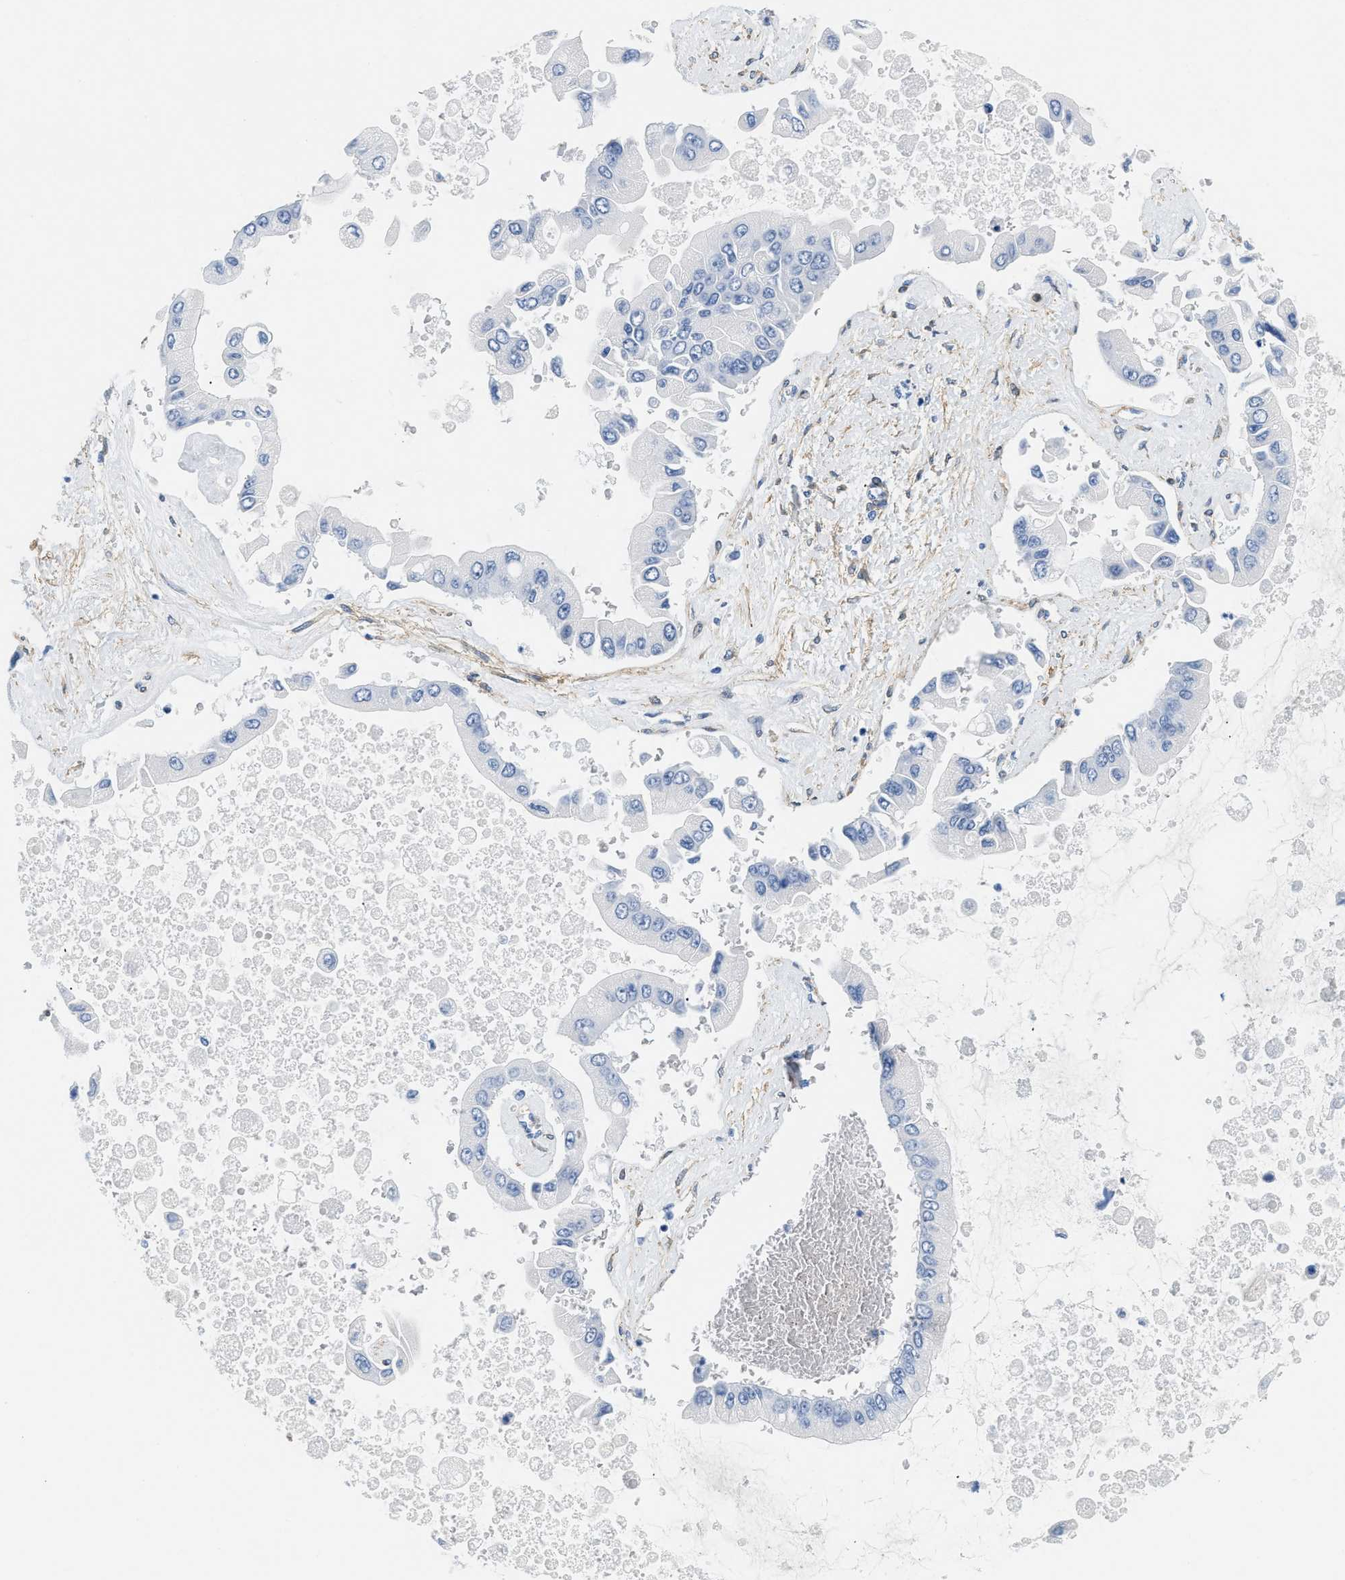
{"staining": {"intensity": "negative", "quantity": "none", "location": "none"}, "tissue": "liver cancer", "cell_type": "Tumor cells", "image_type": "cancer", "snomed": [{"axis": "morphology", "description": "Cholangiocarcinoma"}, {"axis": "topography", "description": "Liver"}], "caption": "Tumor cells are negative for brown protein staining in liver cholangiocarcinoma.", "gene": "PDGFRB", "patient": {"sex": "male", "age": 50}}